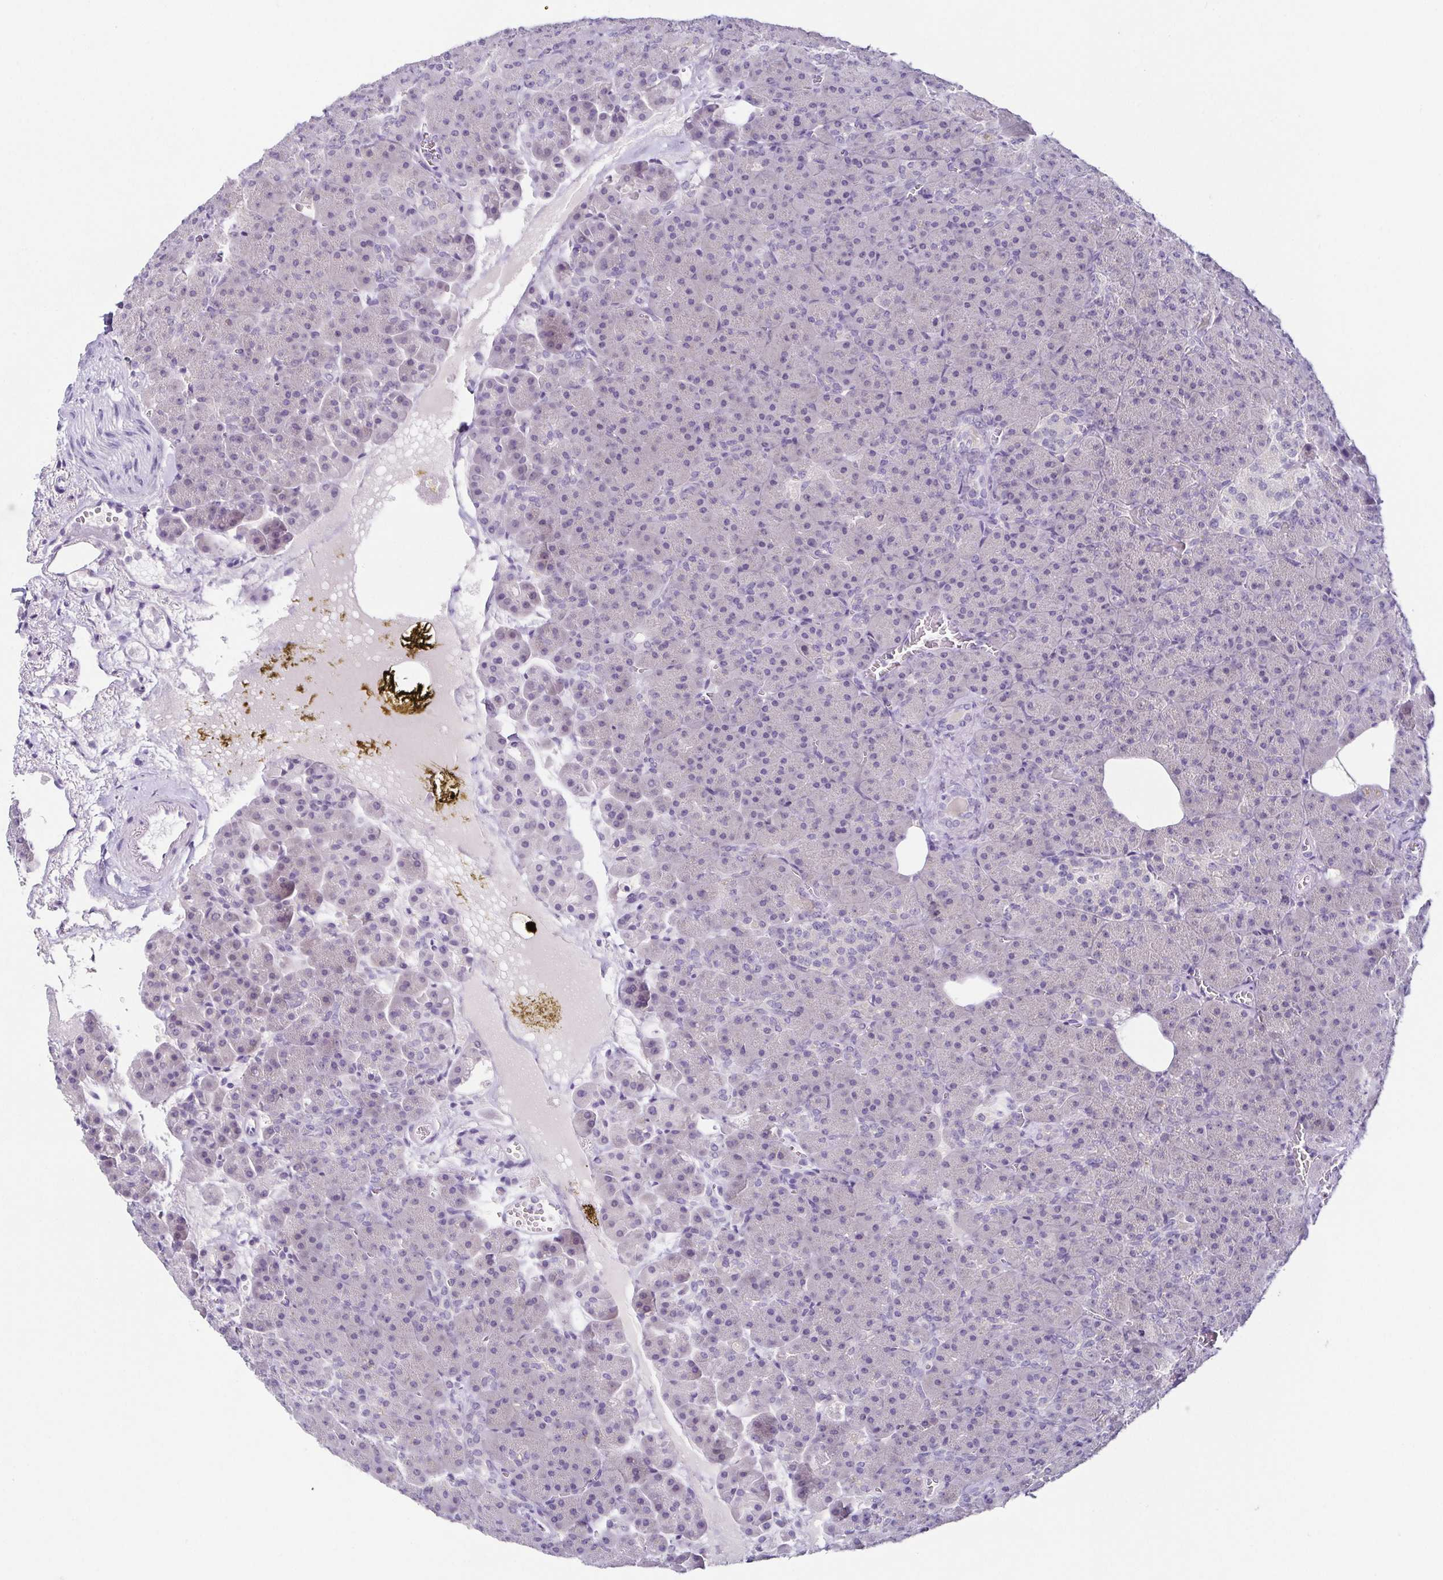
{"staining": {"intensity": "negative", "quantity": "none", "location": "none"}, "tissue": "pancreas", "cell_type": "Exocrine glandular cells", "image_type": "normal", "snomed": [{"axis": "morphology", "description": "Normal tissue, NOS"}, {"axis": "topography", "description": "Pancreas"}], "caption": "A micrograph of pancreas stained for a protein displays no brown staining in exocrine glandular cells. Brightfield microscopy of IHC stained with DAB (3,3'-diaminobenzidine) (brown) and hematoxylin (blue), captured at high magnification.", "gene": "TP73", "patient": {"sex": "female", "age": 74}}